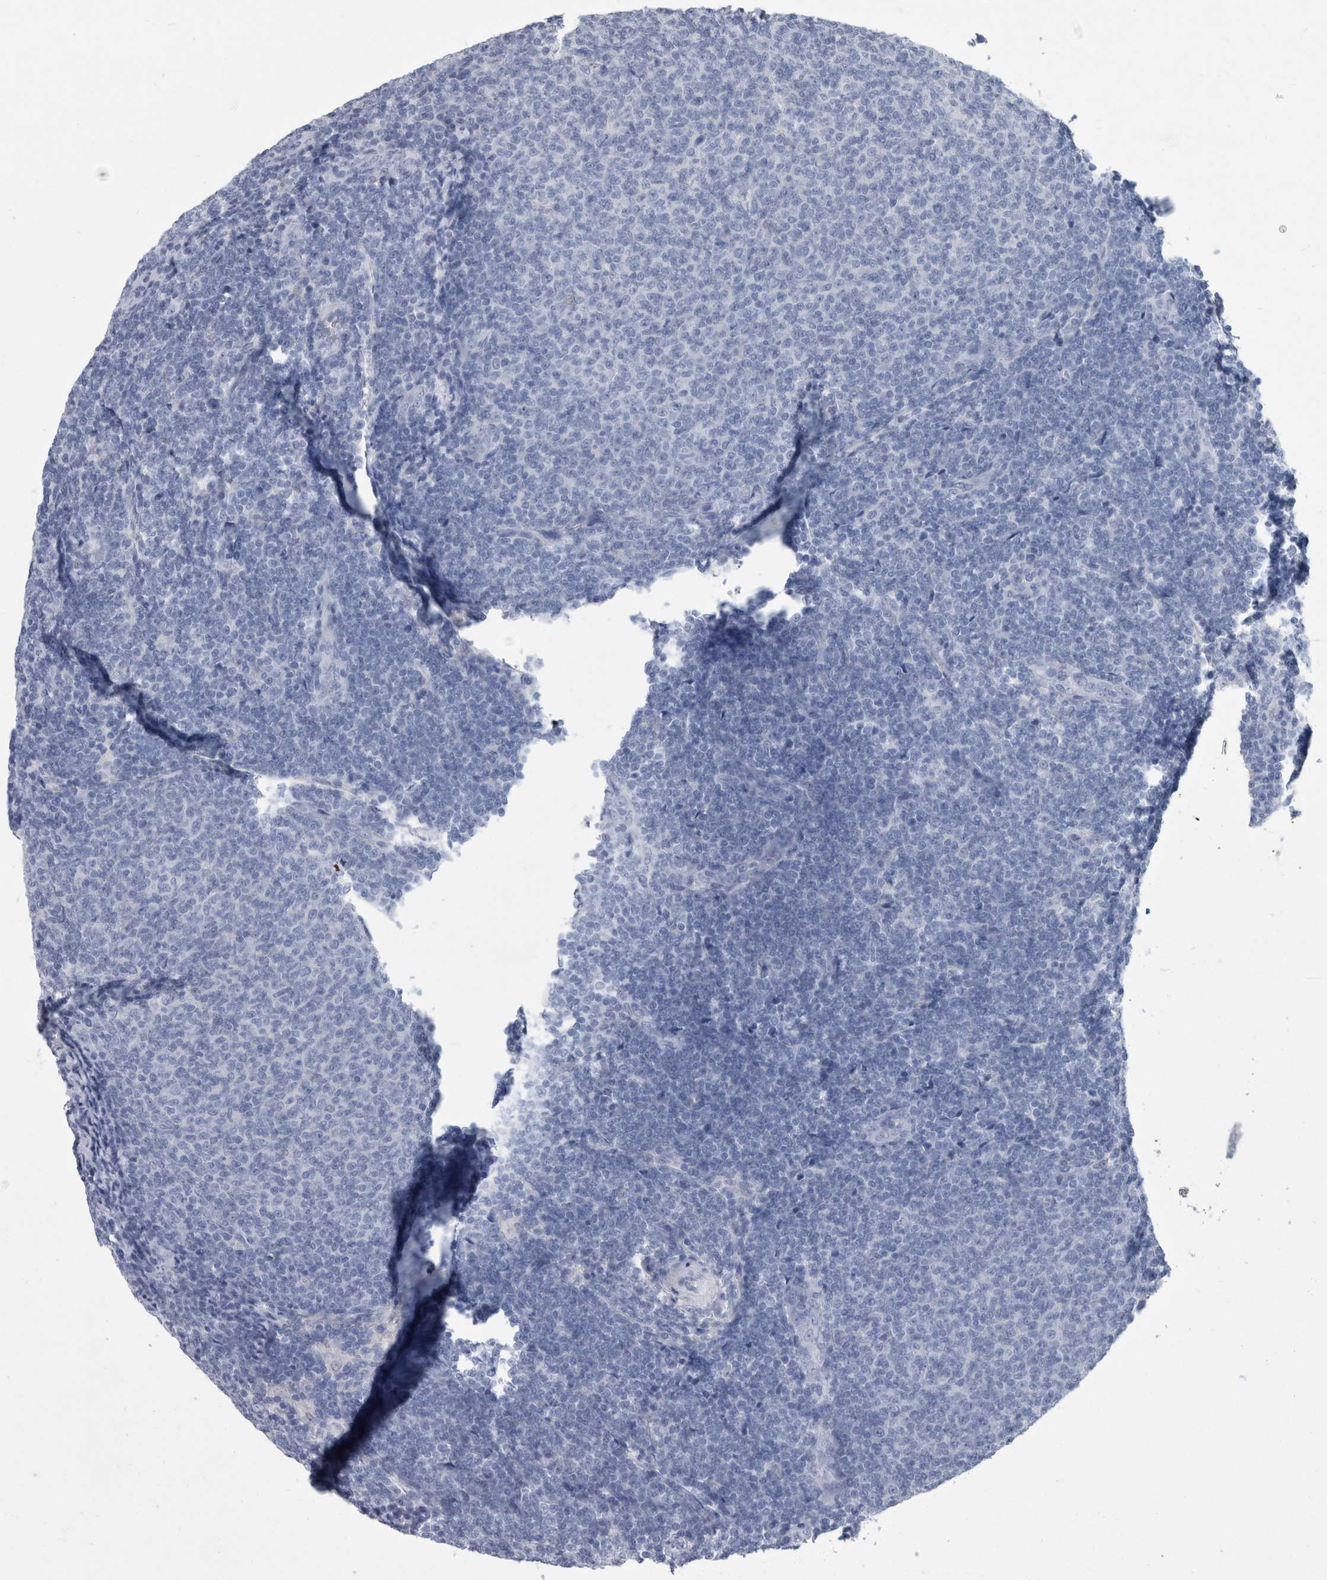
{"staining": {"intensity": "negative", "quantity": "none", "location": "none"}, "tissue": "lymphoma", "cell_type": "Tumor cells", "image_type": "cancer", "snomed": [{"axis": "morphology", "description": "Malignant lymphoma, non-Hodgkin's type, Low grade"}, {"axis": "topography", "description": "Lymph node"}], "caption": "Tumor cells show no significant protein positivity in malignant lymphoma, non-Hodgkin's type (low-grade).", "gene": "FAM83H", "patient": {"sex": "male", "age": 66}}